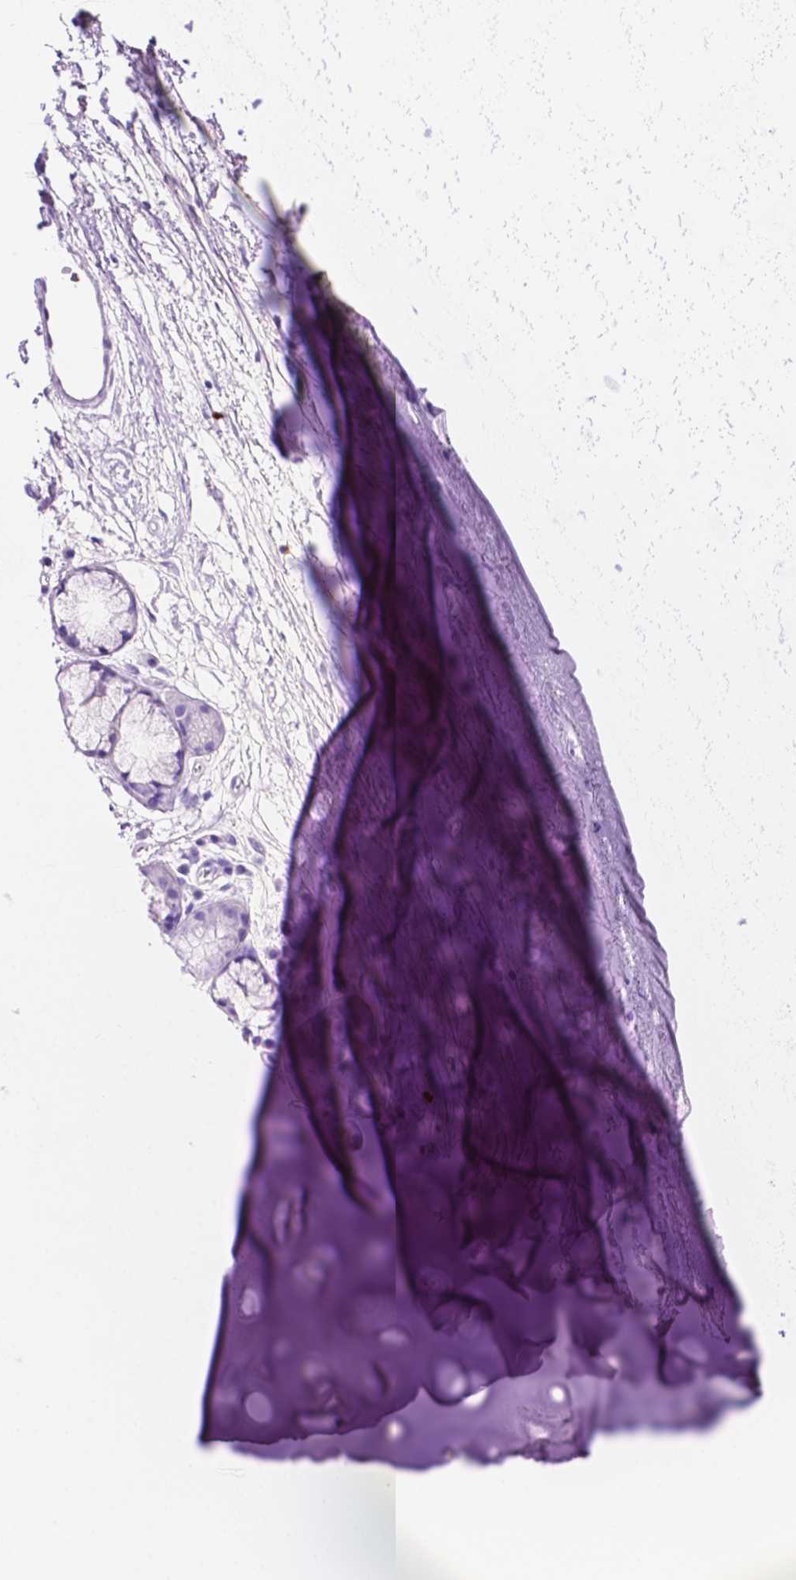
{"staining": {"intensity": "negative", "quantity": "none", "location": "none"}, "tissue": "adipose tissue", "cell_type": "Adipocytes", "image_type": "normal", "snomed": [{"axis": "morphology", "description": "Normal tissue, NOS"}, {"axis": "topography", "description": "Cartilage tissue"}, {"axis": "topography", "description": "Bronchus"}], "caption": "Histopathology image shows no protein positivity in adipocytes of normal adipose tissue.", "gene": "FOXB2", "patient": {"sex": "male", "age": 58}}